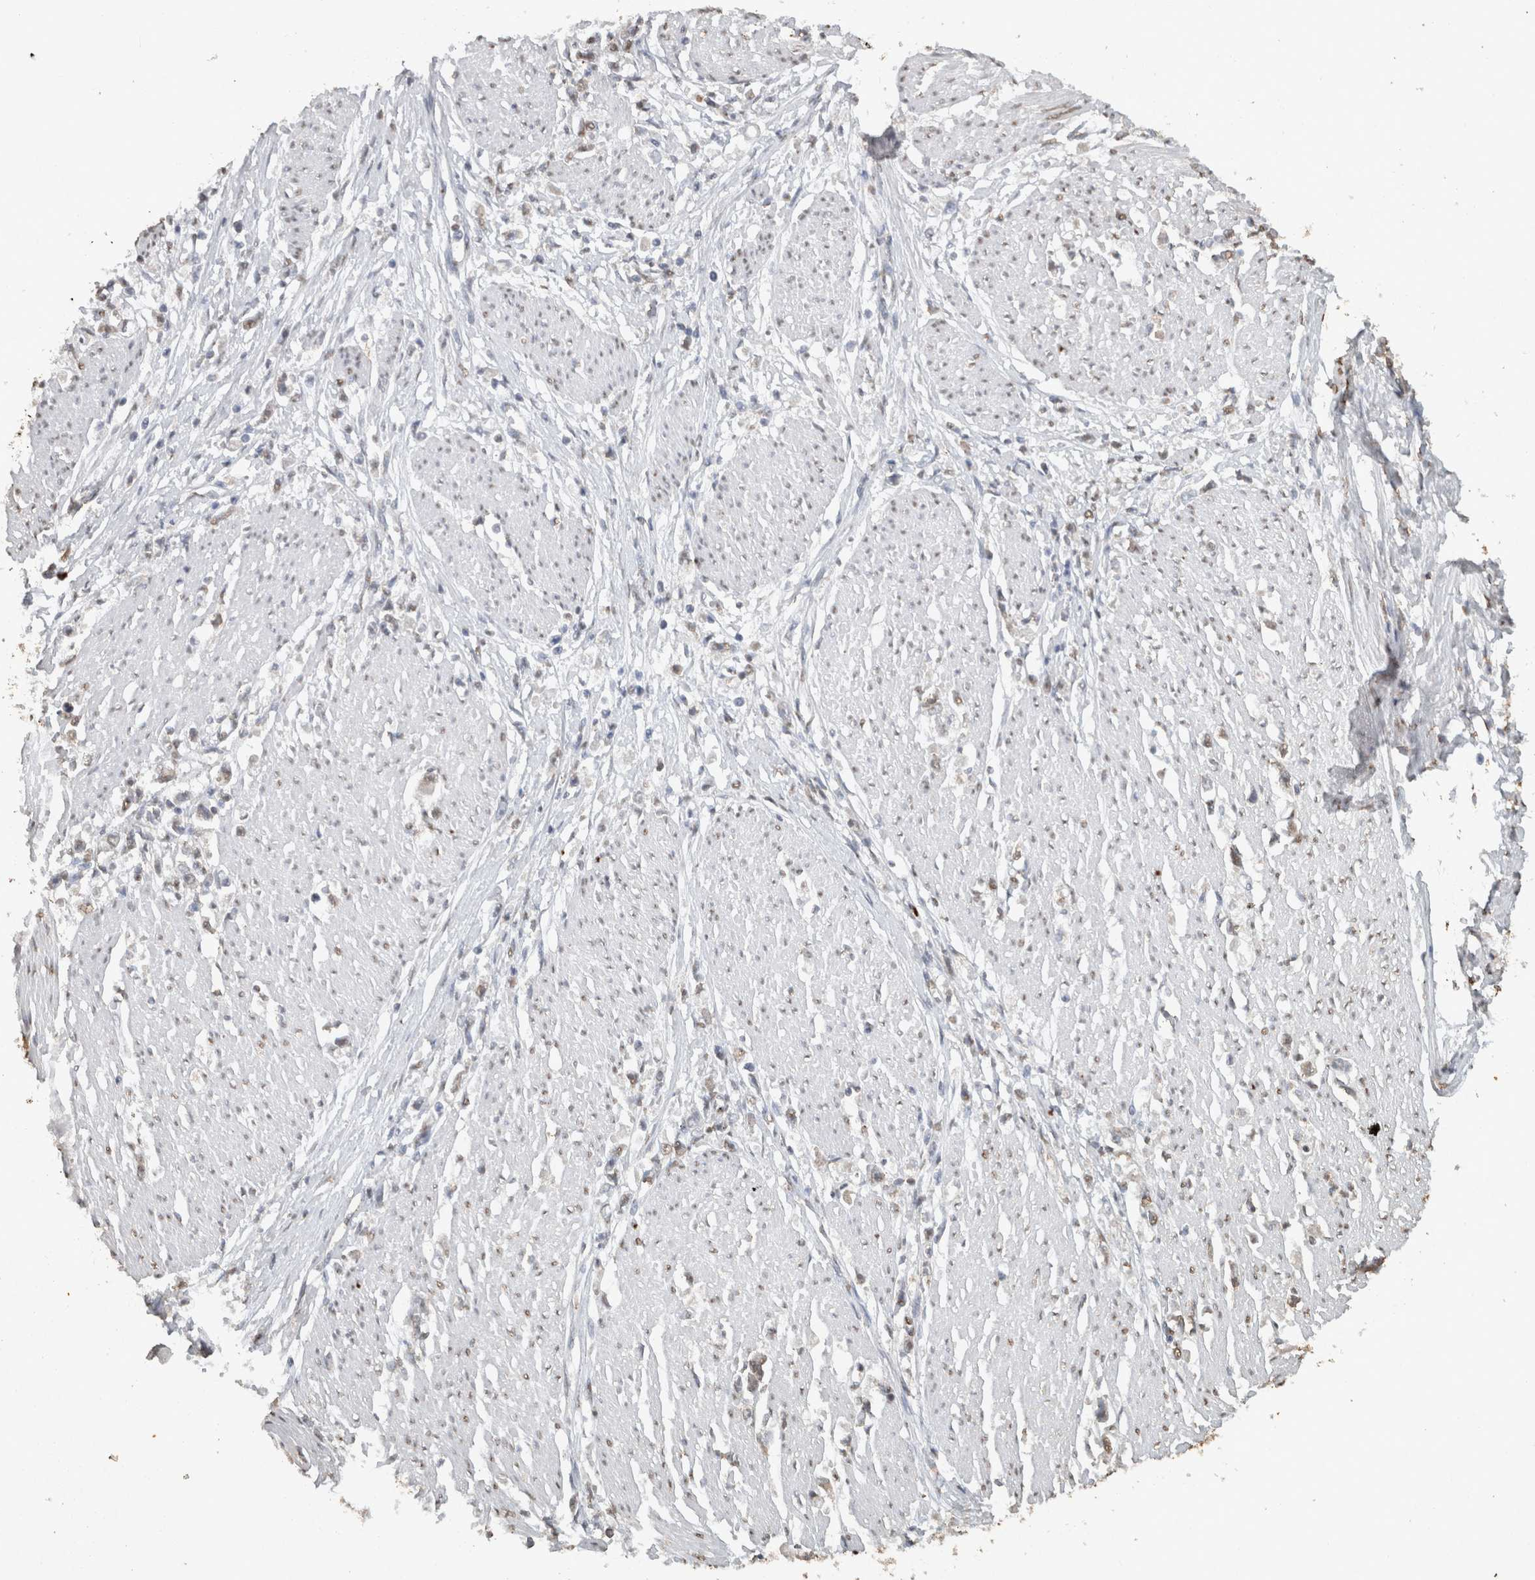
{"staining": {"intensity": "weak", "quantity": ">75%", "location": "nuclear"}, "tissue": "stomach cancer", "cell_type": "Tumor cells", "image_type": "cancer", "snomed": [{"axis": "morphology", "description": "Adenocarcinoma, NOS"}, {"axis": "topography", "description": "Stomach"}], "caption": "Immunohistochemistry (DAB (3,3'-diaminobenzidine)) staining of adenocarcinoma (stomach) exhibits weak nuclear protein expression in approximately >75% of tumor cells. The staining was performed using DAB (3,3'-diaminobenzidine) to visualize the protein expression in brown, while the nuclei were stained in blue with hematoxylin (Magnification: 20x).", "gene": "HAND2", "patient": {"sex": "female", "age": 59}}